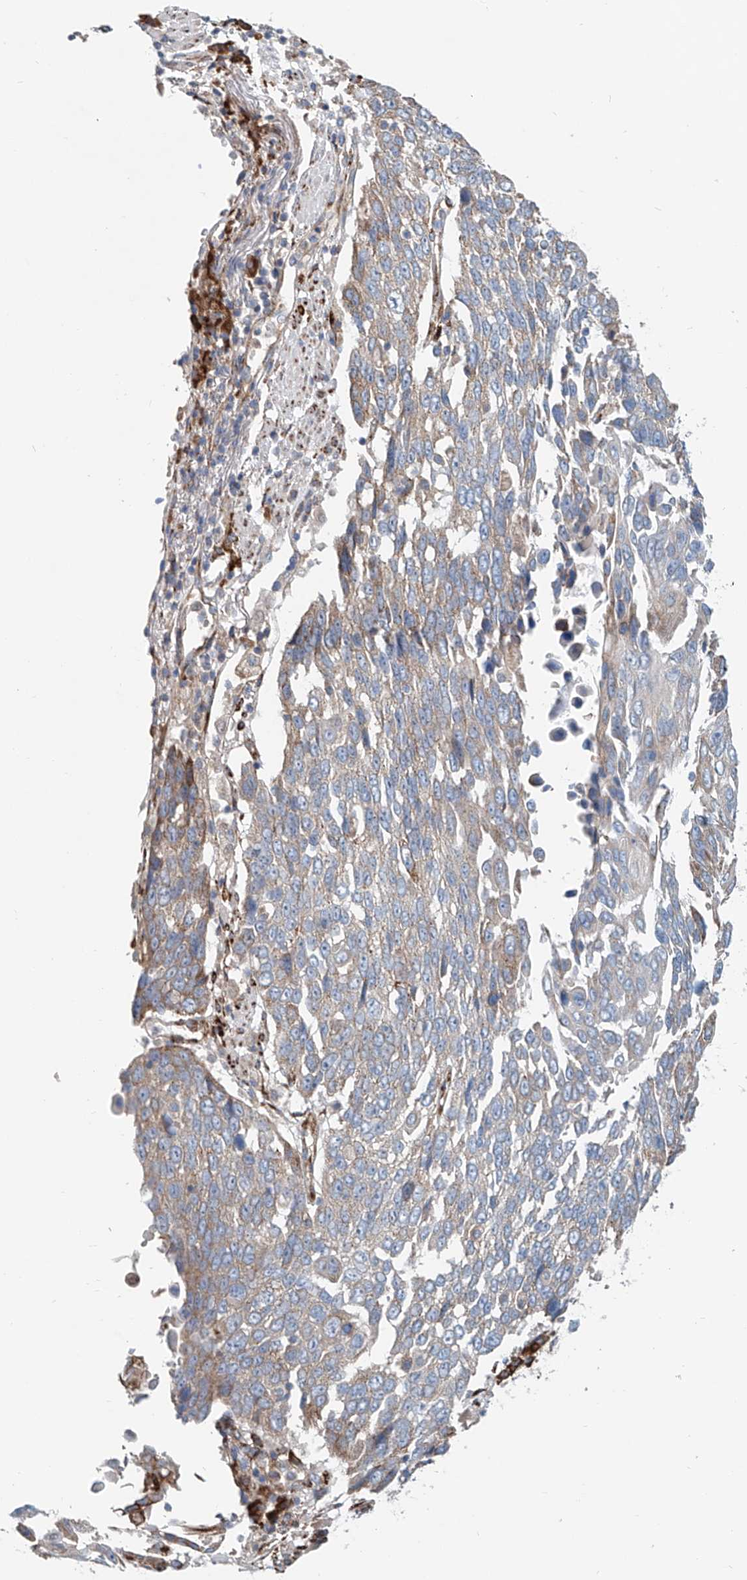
{"staining": {"intensity": "weak", "quantity": "<25%", "location": "cytoplasmic/membranous"}, "tissue": "lung cancer", "cell_type": "Tumor cells", "image_type": "cancer", "snomed": [{"axis": "morphology", "description": "Squamous cell carcinoma, NOS"}, {"axis": "topography", "description": "Lung"}], "caption": "DAB immunohistochemical staining of squamous cell carcinoma (lung) reveals no significant expression in tumor cells. The staining was performed using DAB (3,3'-diaminobenzidine) to visualize the protein expression in brown, while the nuclei were stained in blue with hematoxylin (Magnification: 20x).", "gene": "SNAP29", "patient": {"sex": "male", "age": 66}}